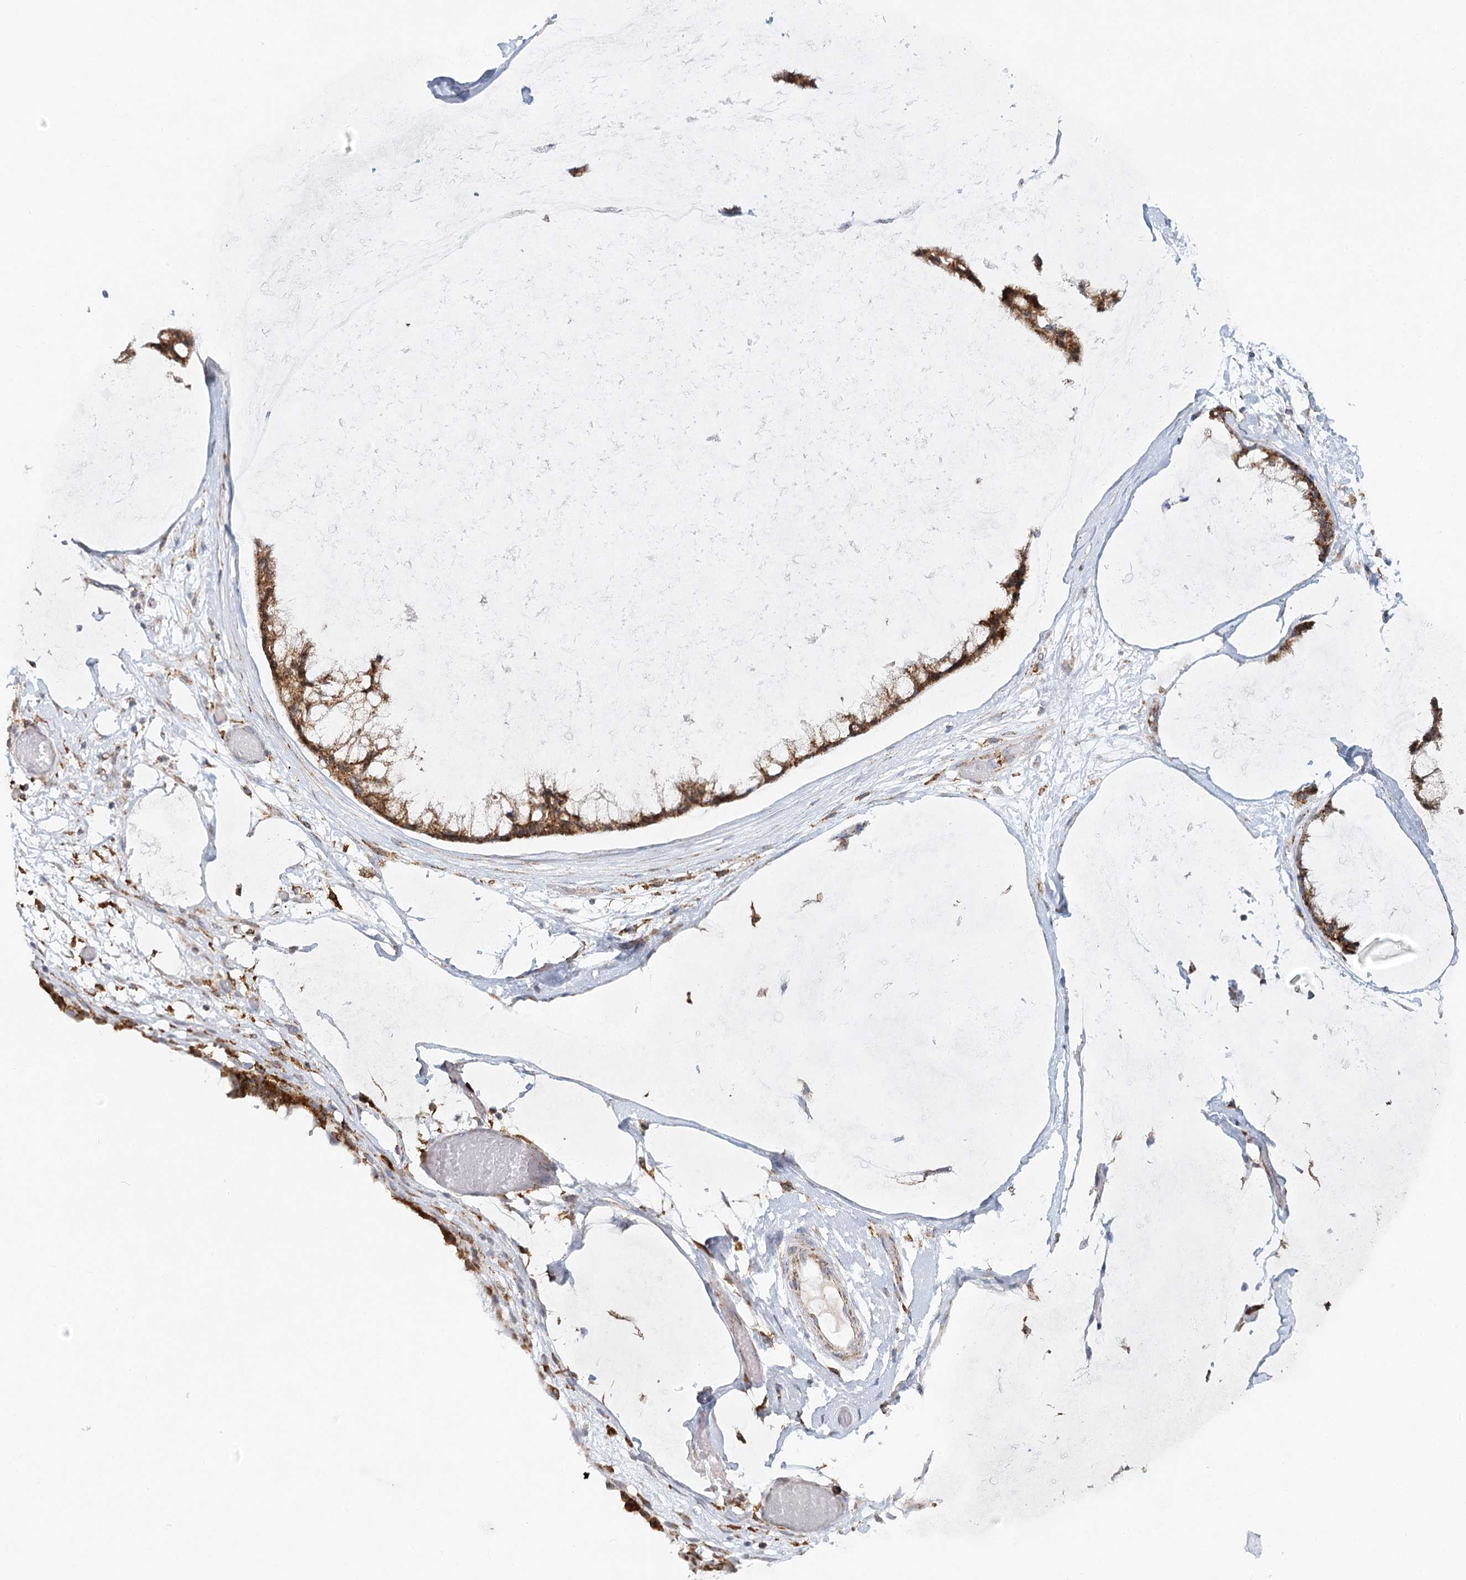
{"staining": {"intensity": "strong", "quantity": ">75%", "location": "cytoplasmic/membranous"}, "tissue": "ovarian cancer", "cell_type": "Tumor cells", "image_type": "cancer", "snomed": [{"axis": "morphology", "description": "Cystadenocarcinoma, mucinous, NOS"}, {"axis": "topography", "description": "Ovary"}], "caption": "A micrograph of human mucinous cystadenocarcinoma (ovarian) stained for a protein displays strong cytoplasmic/membranous brown staining in tumor cells.", "gene": "TAS1R1", "patient": {"sex": "female", "age": 39}}